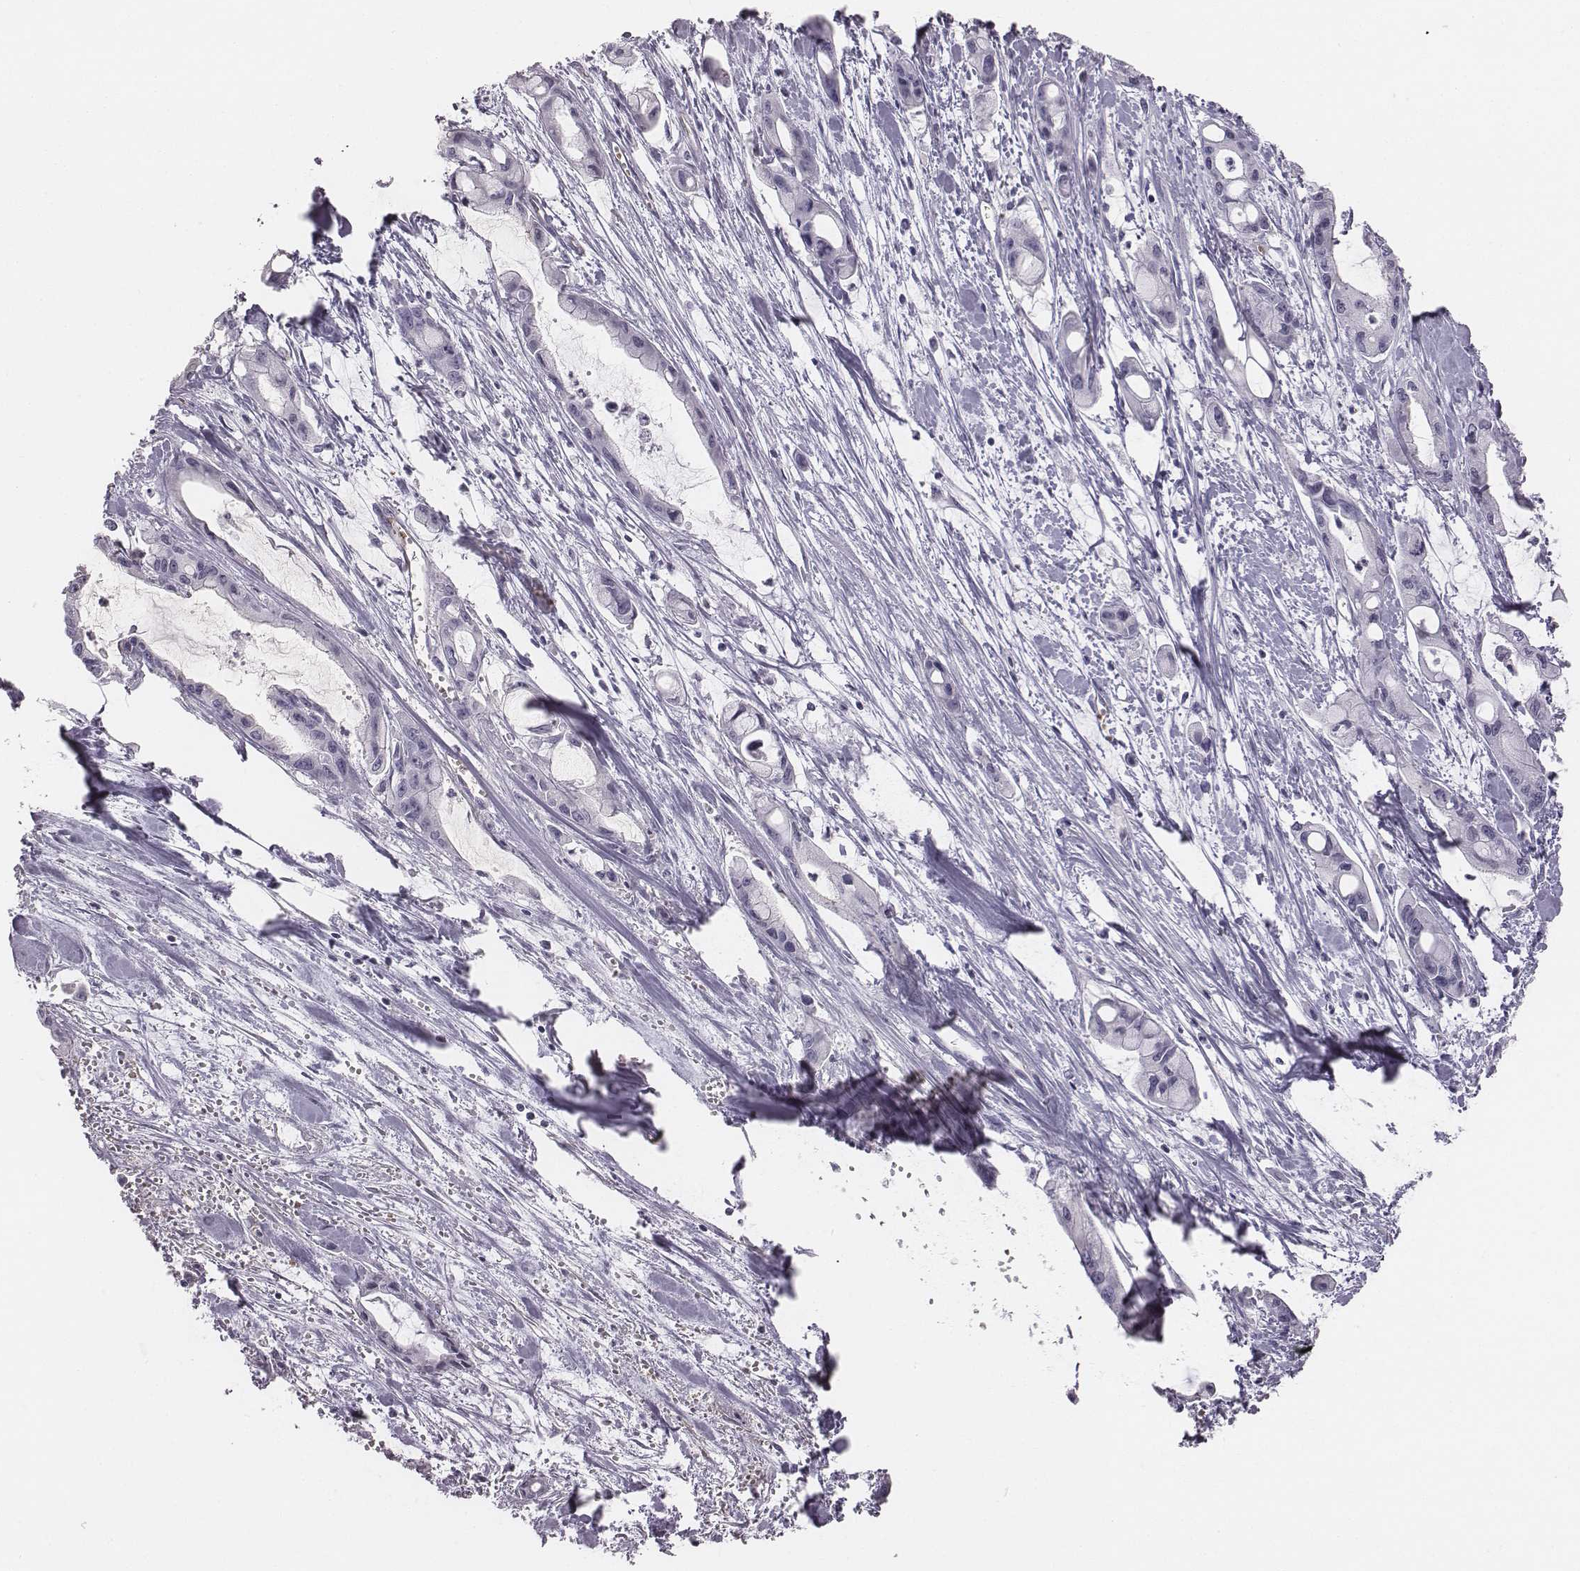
{"staining": {"intensity": "negative", "quantity": "none", "location": "none"}, "tissue": "pancreatic cancer", "cell_type": "Tumor cells", "image_type": "cancer", "snomed": [{"axis": "morphology", "description": "Adenocarcinoma, NOS"}, {"axis": "topography", "description": "Pancreas"}], "caption": "A high-resolution histopathology image shows immunohistochemistry (IHC) staining of pancreatic cancer (adenocarcinoma), which reveals no significant staining in tumor cells.", "gene": "HBZ", "patient": {"sex": "male", "age": 48}}